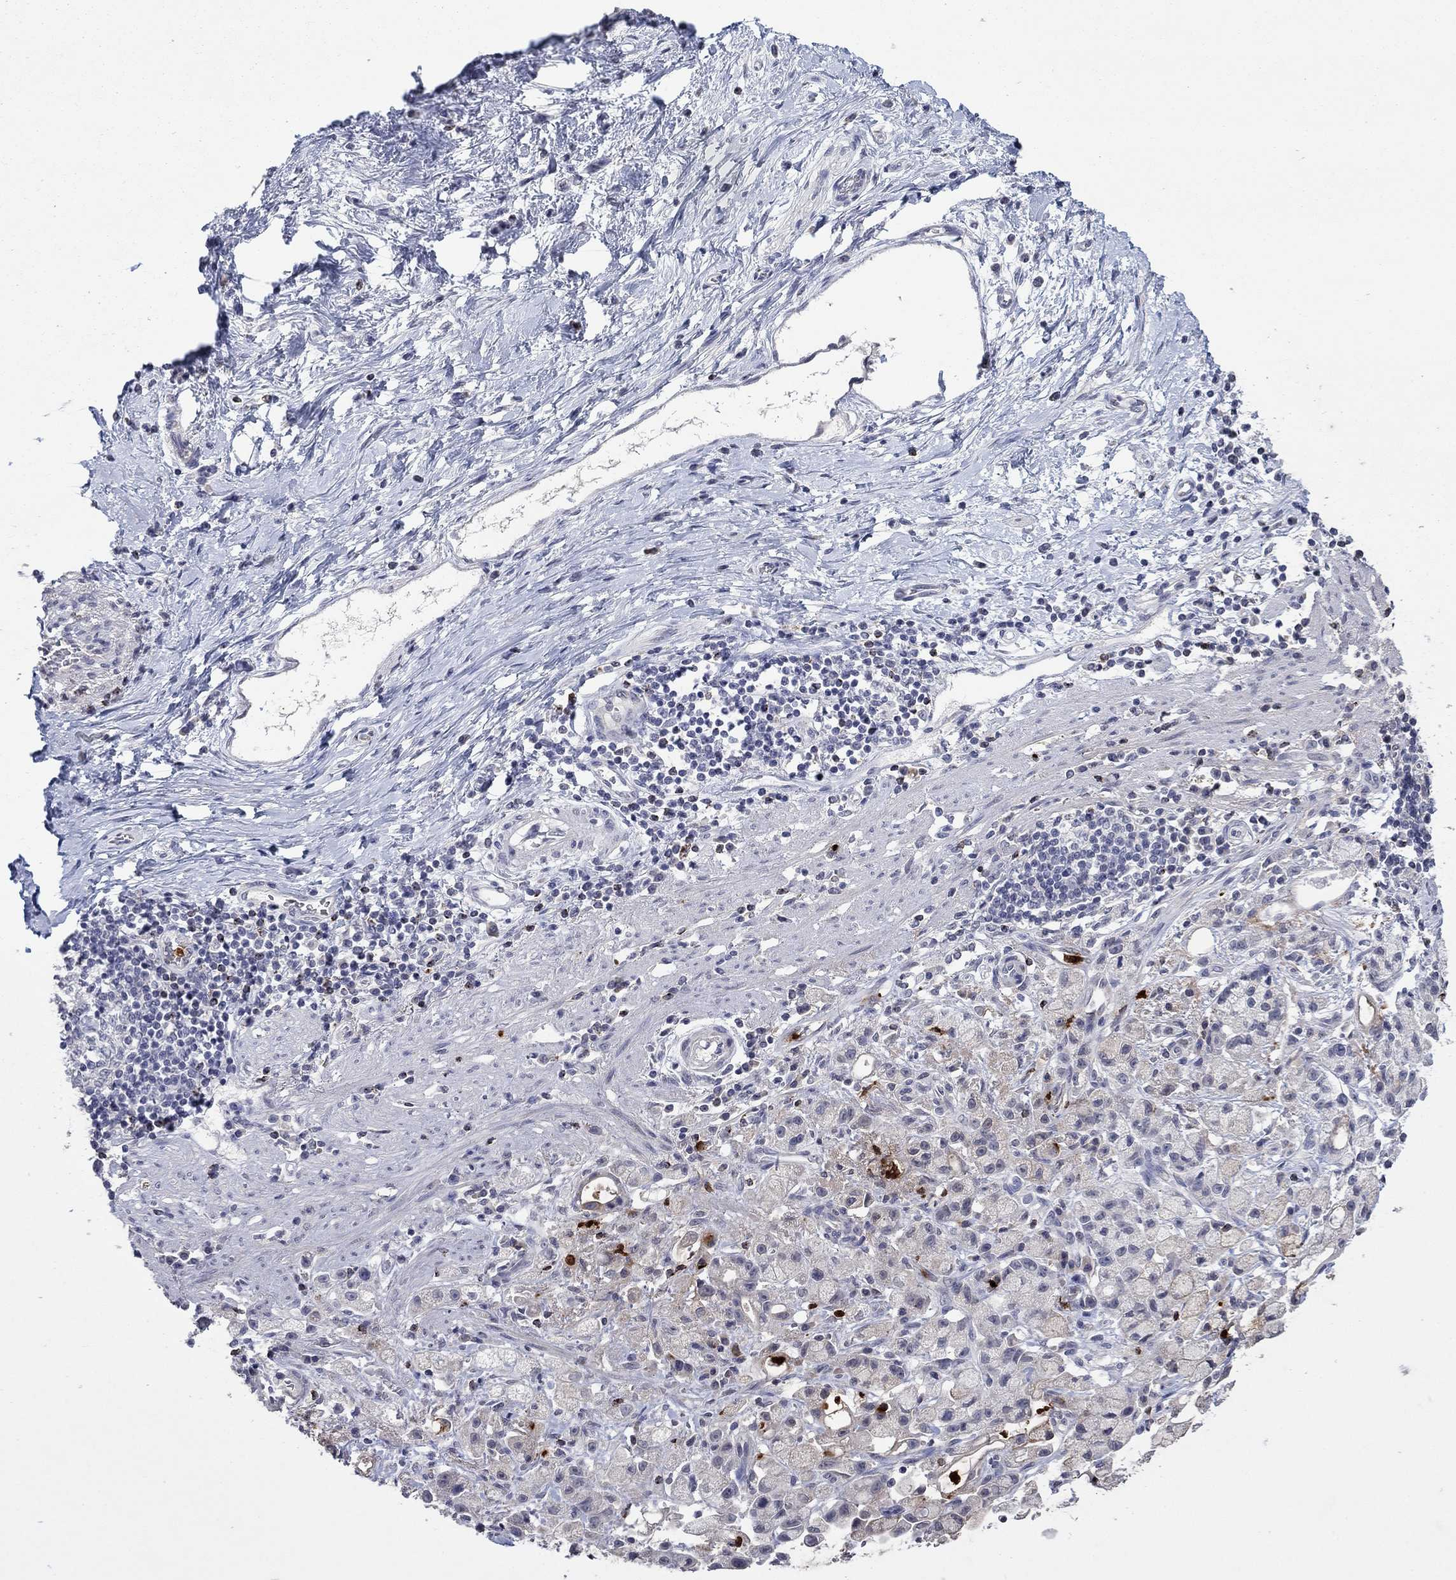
{"staining": {"intensity": "negative", "quantity": "none", "location": "none"}, "tissue": "stomach cancer", "cell_type": "Tumor cells", "image_type": "cancer", "snomed": [{"axis": "morphology", "description": "Adenocarcinoma, NOS"}, {"axis": "topography", "description": "Stomach"}], "caption": "An immunohistochemistry (IHC) histopathology image of stomach cancer (adenocarcinoma) is shown. There is no staining in tumor cells of stomach cancer (adenocarcinoma).", "gene": "CCL5", "patient": {"sex": "male", "age": 58}}